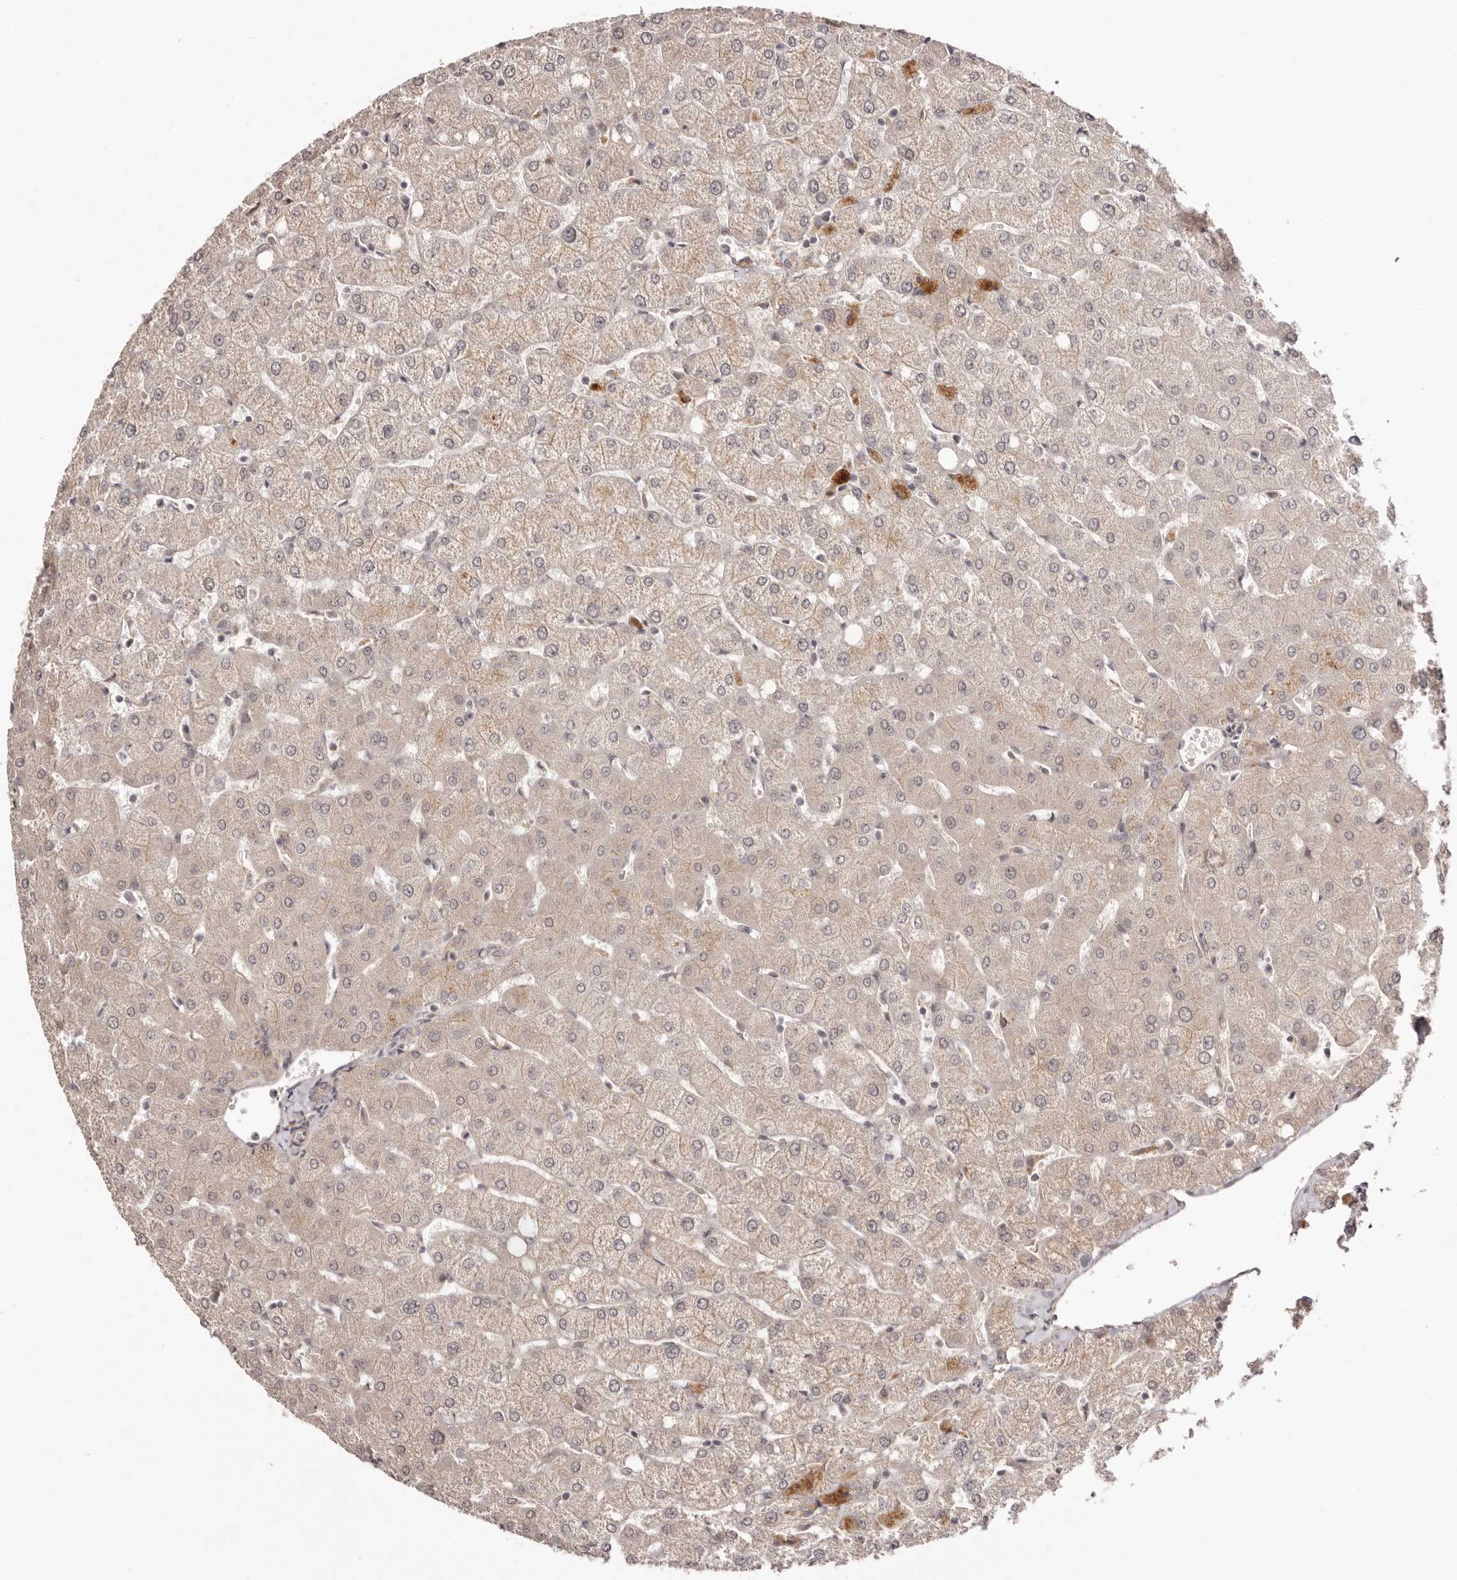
{"staining": {"intensity": "weak", "quantity": "25%-75%", "location": "cytoplasmic/membranous"}, "tissue": "liver", "cell_type": "Cholangiocytes", "image_type": "normal", "snomed": [{"axis": "morphology", "description": "Normal tissue, NOS"}, {"axis": "topography", "description": "Liver"}], "caption": "A low amount of weak cytoplasmic/membranous staining is seen in about 25%-75% of cholangiocytes in benign liver.", "gene": "EGR3", "patient": {"sex": "female", "age": 54}}